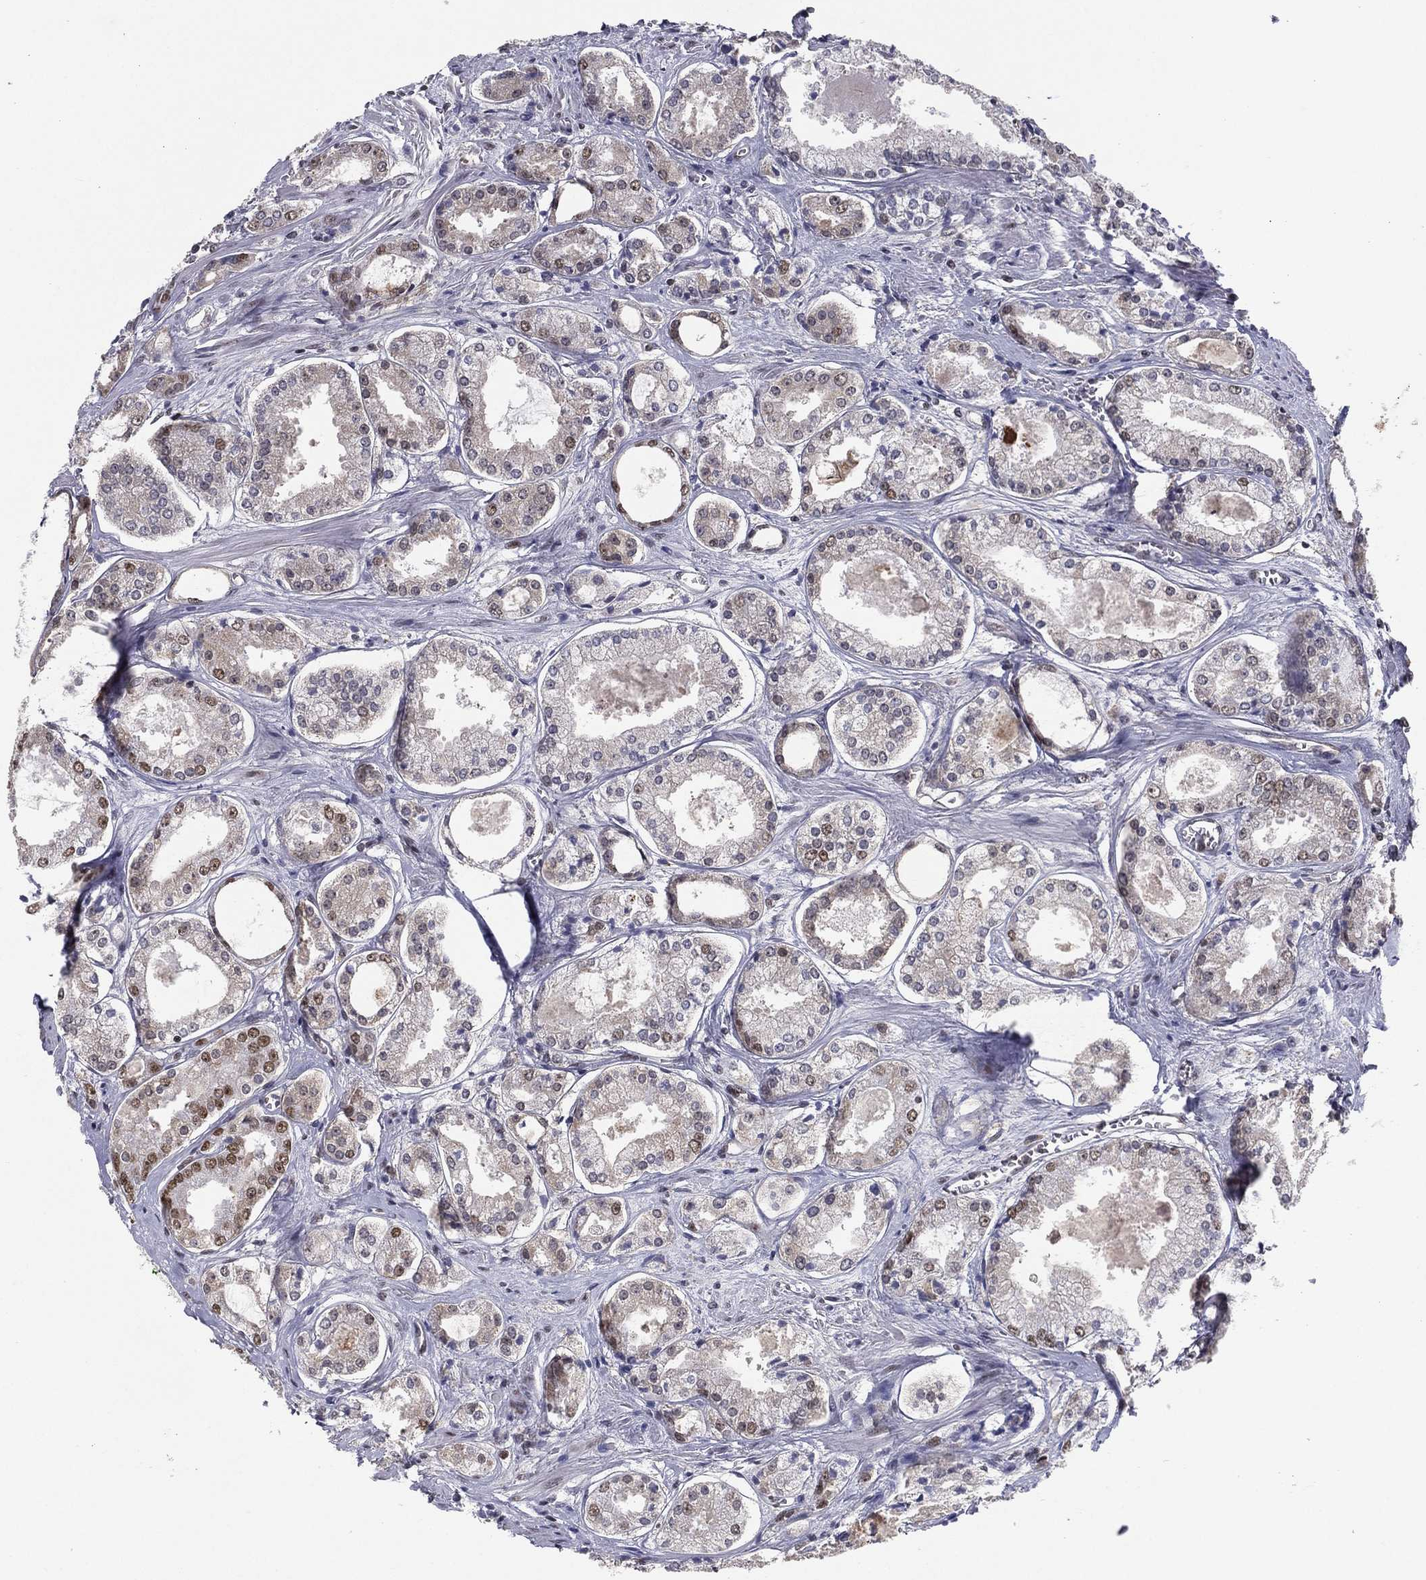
{"staining": {"intensity": "strong", "quantity": "25%-75%", "location": "nuclear"}, "tissue": "prostate cancer", "cell_type": "Tumor cells", "image_type": "cancer", "snomed": [{"axis": "morphology", "description": "Adenocarcinoma, NOS"}, {"axis": "topography", "description": "Prostate"}], "caption": "A brown stain labels strong nuclear staining of a protein in adenocarcinoma (prostate) tumor cells.", "gene": "GPALPP1", "patient": {"sex": "male", "age": 72}}